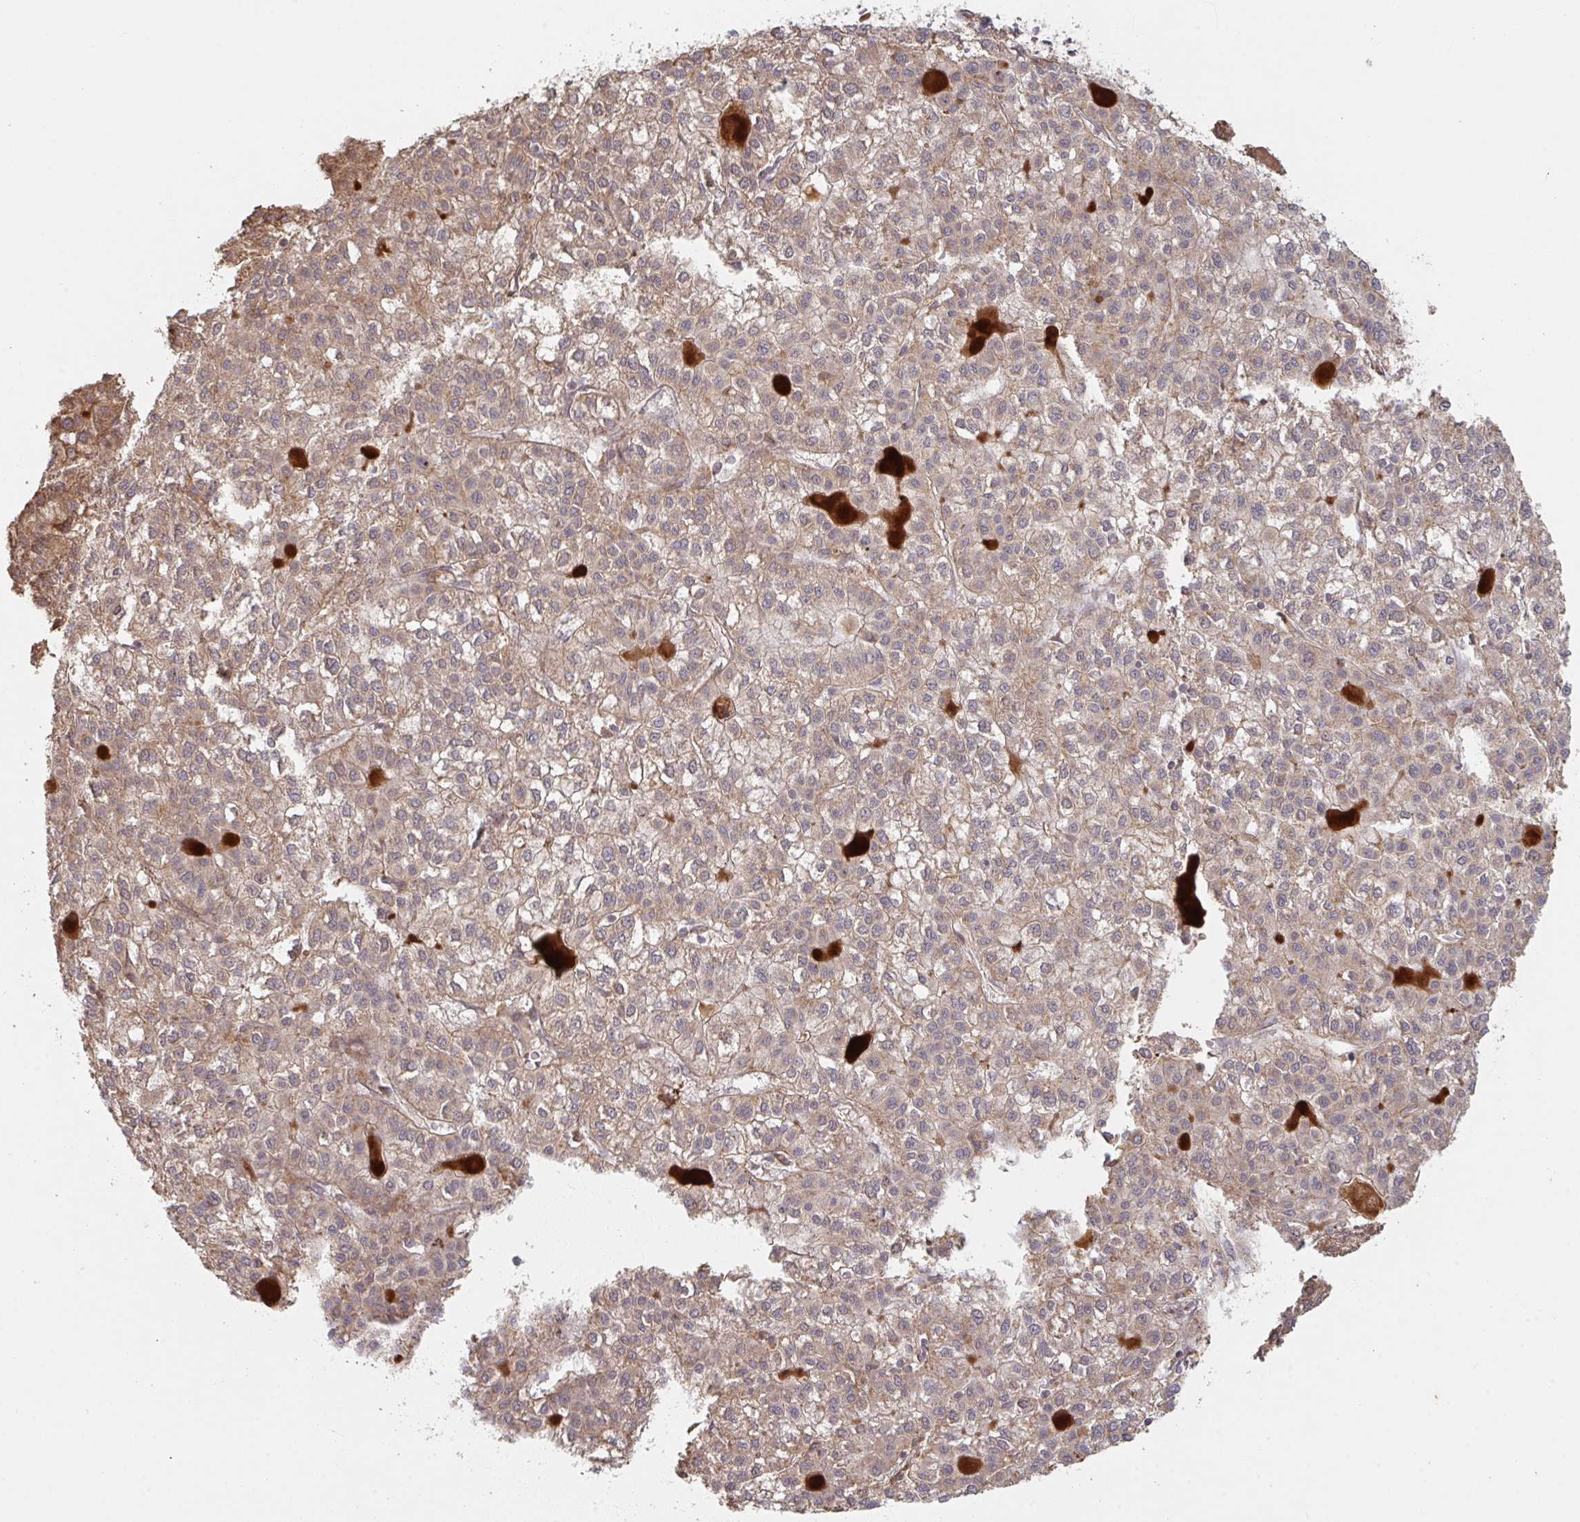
{"staining": {"intensity": "weak", "quantity": ">75%", "location": "cytoplasmic/membranous"}, "tissue": "liver cancer", "cell_type": "Tumor cells", "image_type": "cancer", "snomed": [{"axis": "morphology", "description": "Carcinoma, Hepatocellular, NOS"}, {"axis": "topography", "description": "Liver"}], "caption": "Liver cancer (hepatocellular carcinoma) tissue displays weak cytoplasmic/membranous positivity in approximately >75% of tumor cells, visualized by immunohistochemistry.", "gene": "DCST1", "patient": {"sex": "female", "age": 43}}